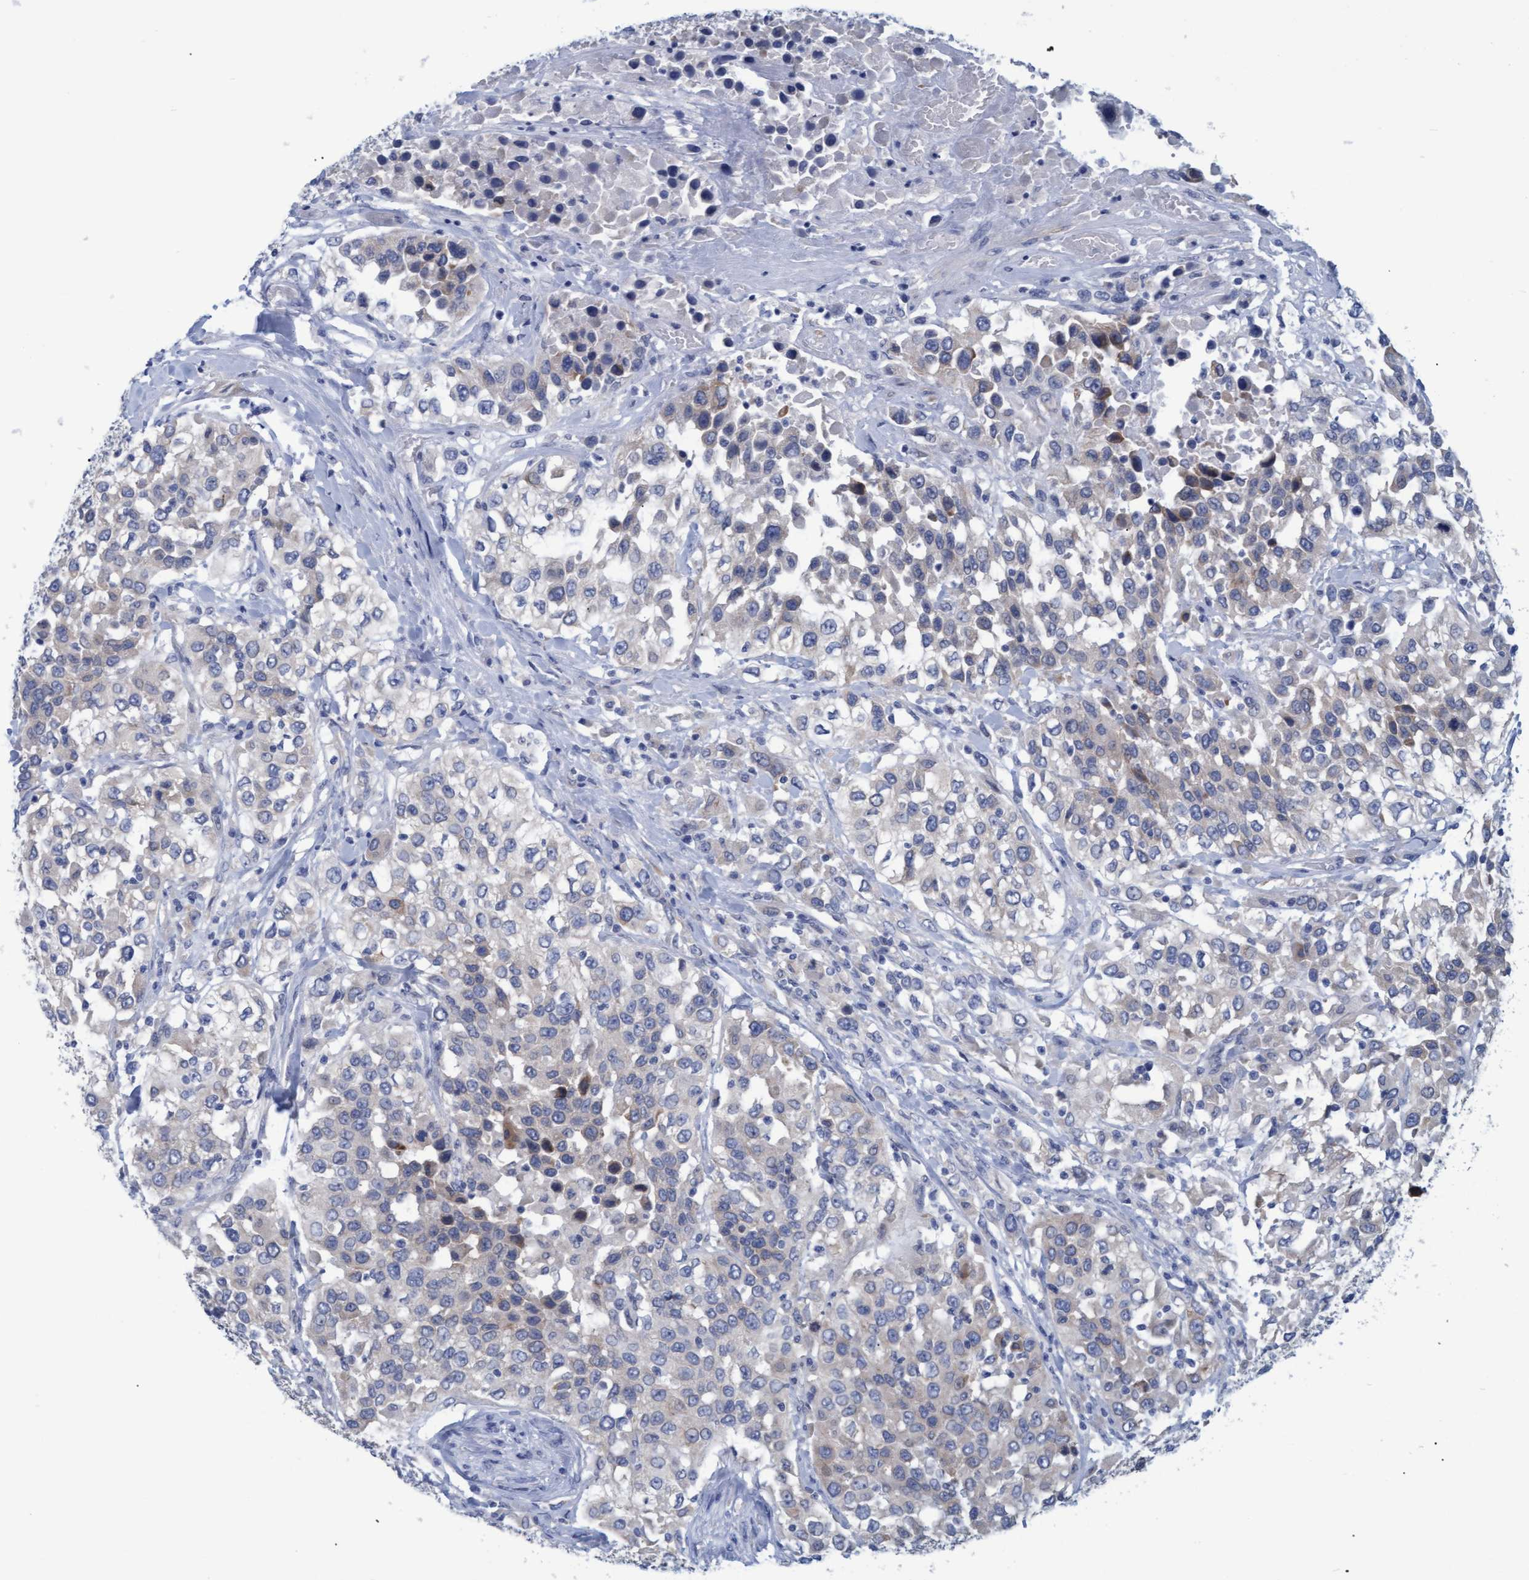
{"staining": {"intensity": "weak", "quantity": "<25%", "location": "cytoplasmic/membranous"}, "tissue": "urothelial cancer", "cell_type": "Tumor cells", "image_type": "cancer", "snomed": [{"axis": "morphology", "description": "Urothelial carcinoma, High grade"}, {"axis": "topography", "description": "Urinary bladder"}], "caption": "A photomicrograph of urothelial cancer stained for a protein exhibits no brown staining in tumor cells.", "gene": "SSTR3", "patient": {"sex": "female", "age": 80}}